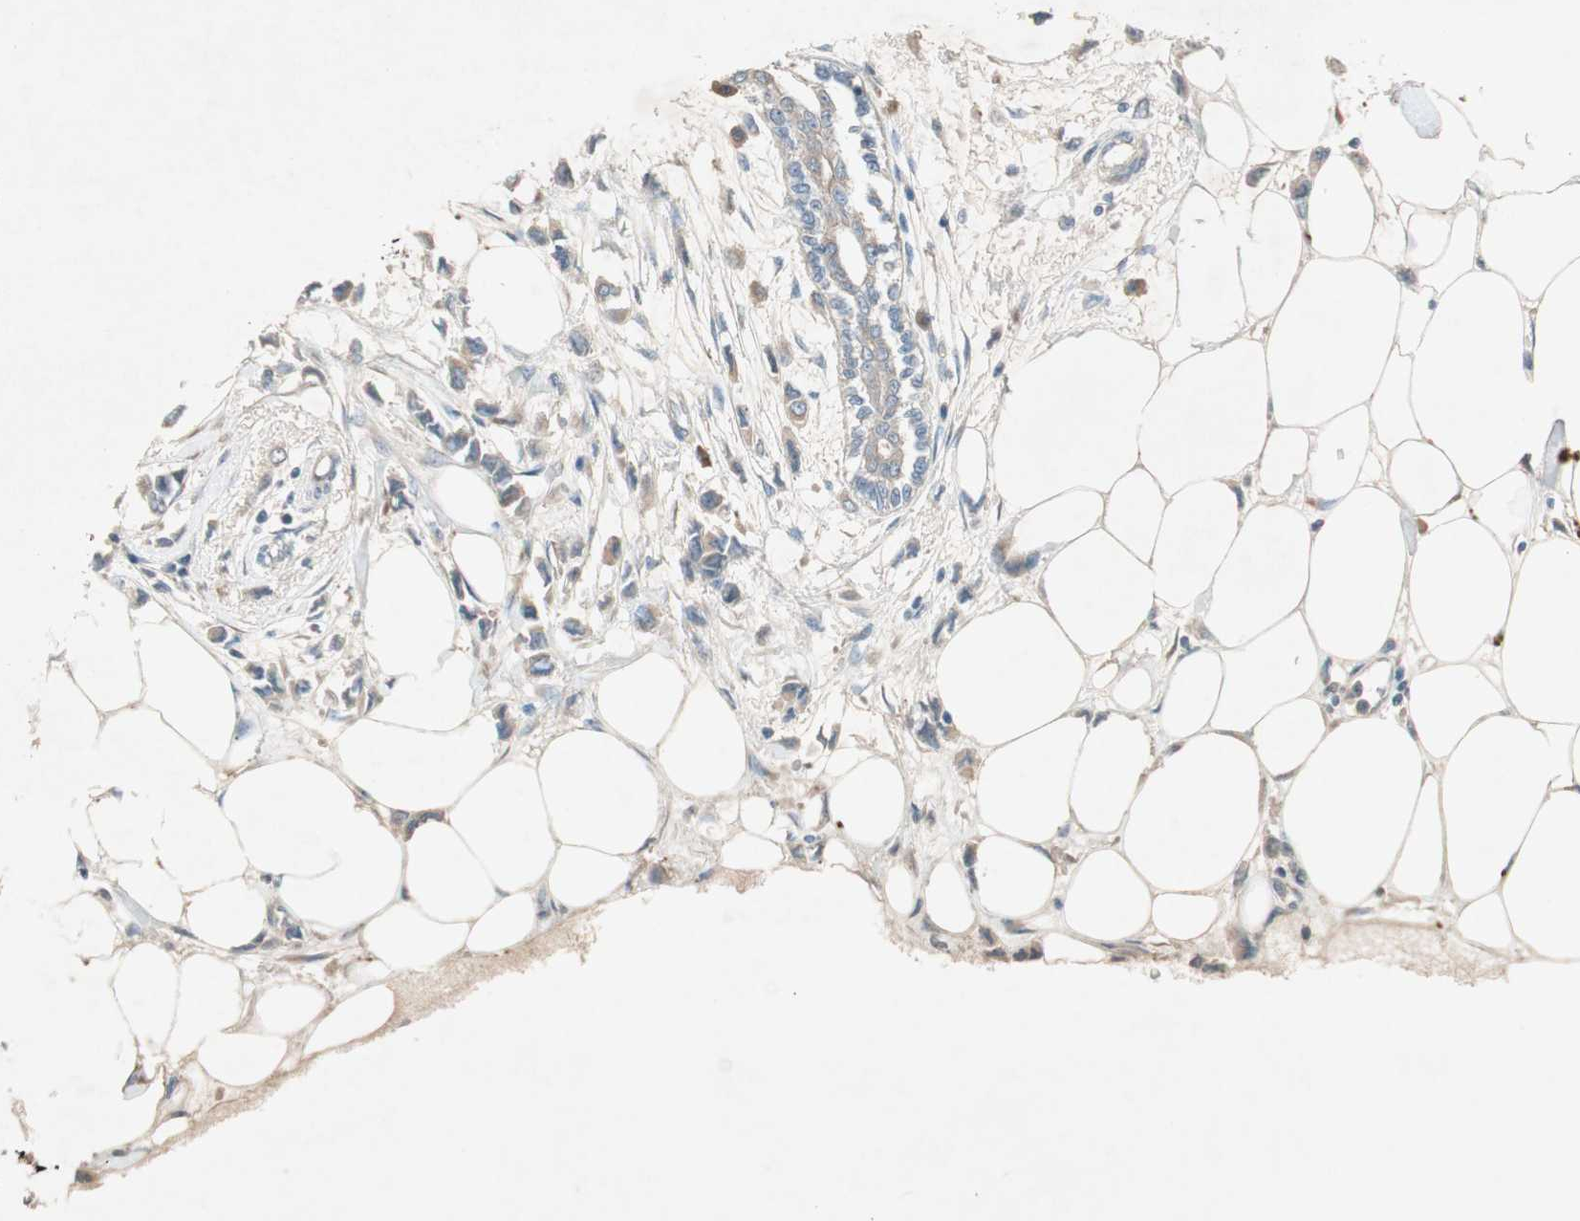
{"staining": {"intensity": "weak", "quantity": ">75%", "location": "cytoplasmic/membranous"}, "tissue": "breast cancer", "cell_type": "Tumor cells", "image_type": "cancer", "snomed": [{"axis": "morphology", "description": "Lobular carcinoma"}, {"axis": "topography", "description": "Breast"}], "caption": "Protein expression by immunohistochemistry demonstrates weak cytoplasmic/membranous staining in about >75% of tumor cells in breast cancer (lobular carcinoma).", "gene": "APOO", "patient": {"sex": "female", "age": 51}}